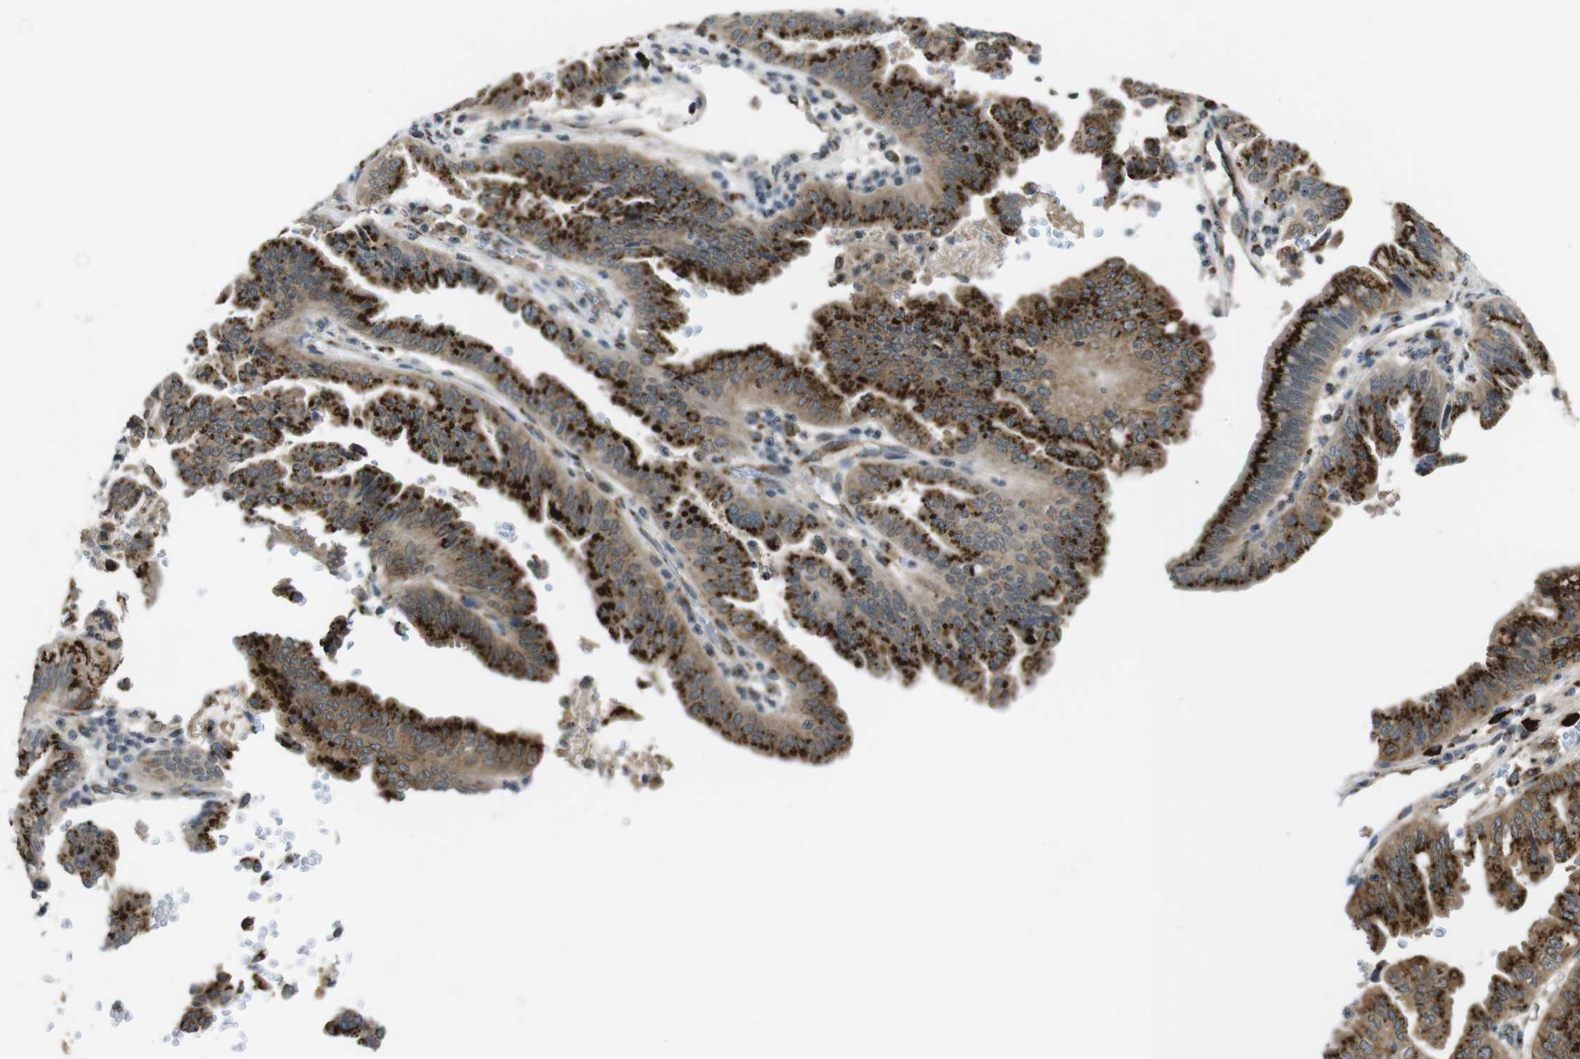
{"staining": {"intensity": "strong", "quantity": ">75%", "location": "cytoplasmic/membranous"}, "tissue": "pancreatic cancer", "cell_type": "Tumor cells", "image_type": "cancer", "snomed": [{"axis": "morphology", "description": "Adenocarcinoma, NOS"}, {"axis": "topography", "description": "Pancreas"}], "caption": "Protein expression analysis of human pancreatic cancer (adenocarcinoma) reveals strong cytoplasmic/membranous positivity in about >75% of tumor cells. (DAB IHC with brightfield microscopy, high magnification).", "gene": "ZFPL1", "patient": {"sex": "male", "age": 70}}